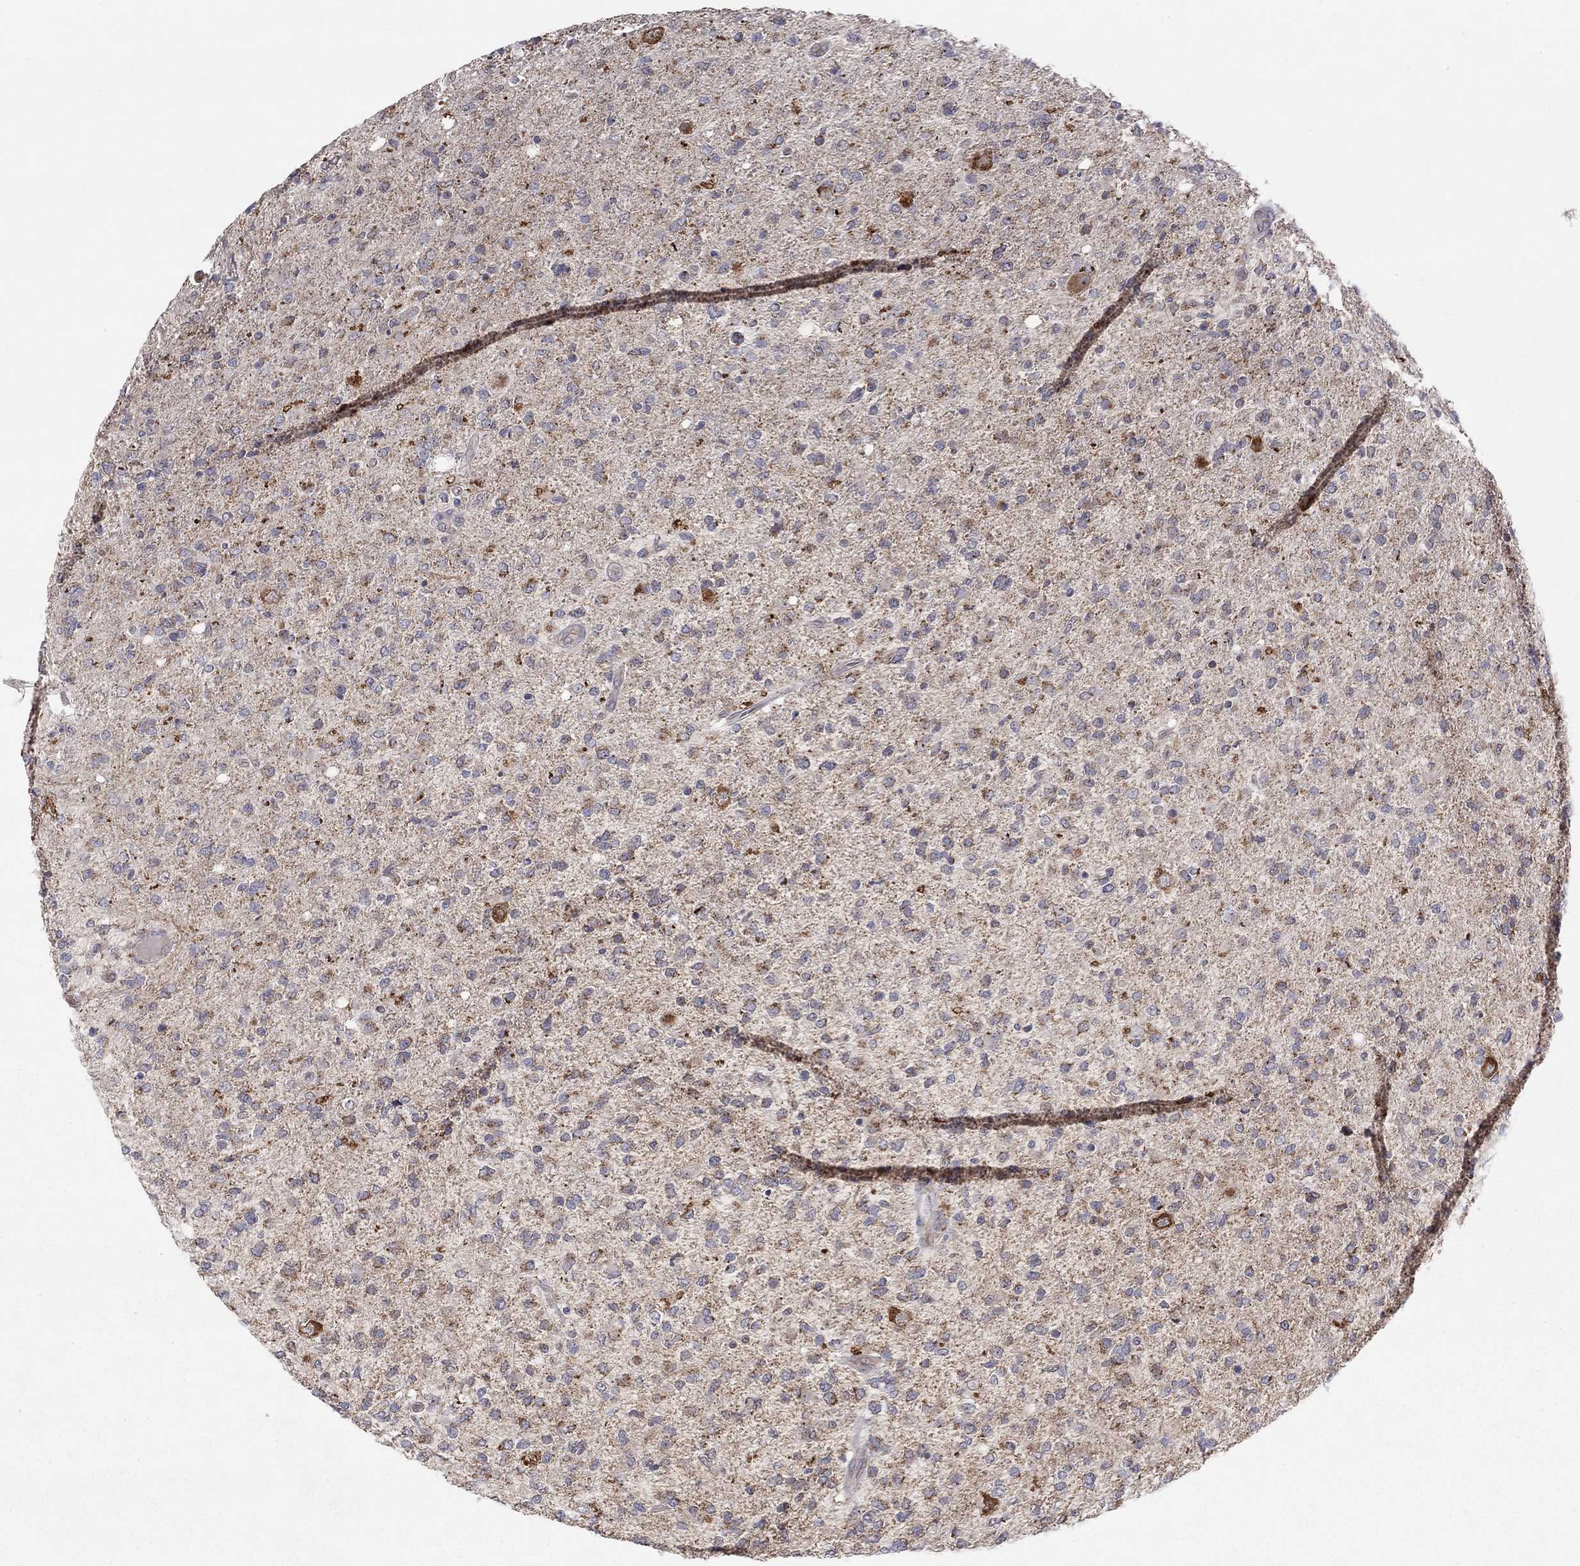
{"staining": {"intensity": "strong", "quantity": "<25%", "location": "cytoplasmic/membranous"}, "tissue": "glioma", "cell_type": "Tumor cells", "image_type": "cancer", "snomed": [{"axis": "morphology", "description": "Glioma, malignant, High grade"}, {"axis": "topography", "description": "Cerebral cortex"}], "caption": "The histopathology image reveals staining of glioma, revealing strong cytoplasmic/membranous protein staining (brown color) within tumor cells.", "gene": "CRACDL", "patient": {"sex": "male", "age": 70}}